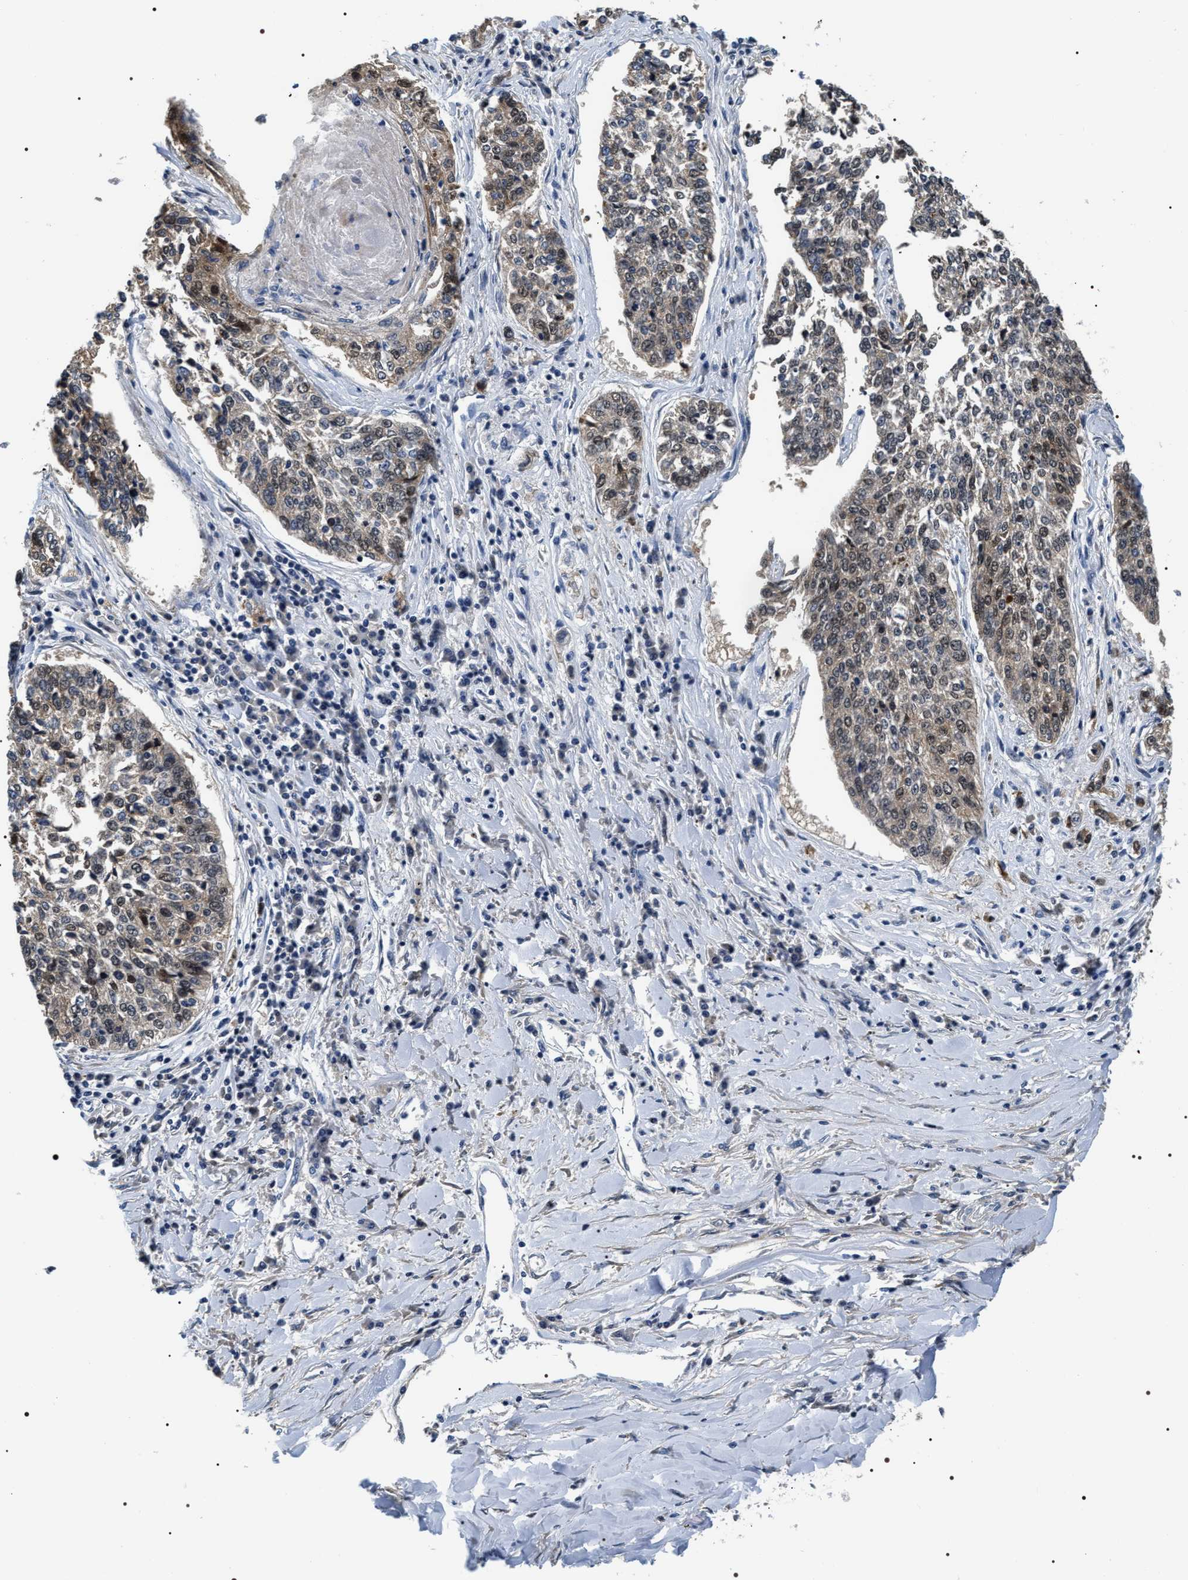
{"staining": {"intensity": "weak", "quantity": ">75%", "location": "cytoplasmic/membranous,nuclear"}, "tissue": "lung cancer", "cell_type": "Tumor cells", "image_type": "cancer", "snomed": [{"axis": "morphology", "description": "Normal tissue, NOS"}, {"axis": "morphology", "description": "Squamous cell carcinoma, NOS"}, {"axis": "topography", "description": "Cartilage tissue"}, {"axis": "topography", "description": "Bronchus"}, {"axis": "topography", "description": "Lung"}], "caption": "Protein staining of squamous cell carcinoma (lung) tissue shows weak cytoplasmic/membranous and nuclear expression in approximately >75% of tumor cells. (DAB (3,3'-diaminobenzidine) IHC, brown staining for protein, blue staining for nuclei).", "gene": "BAG2", "patient": {"sex": "female", "age": 49}}